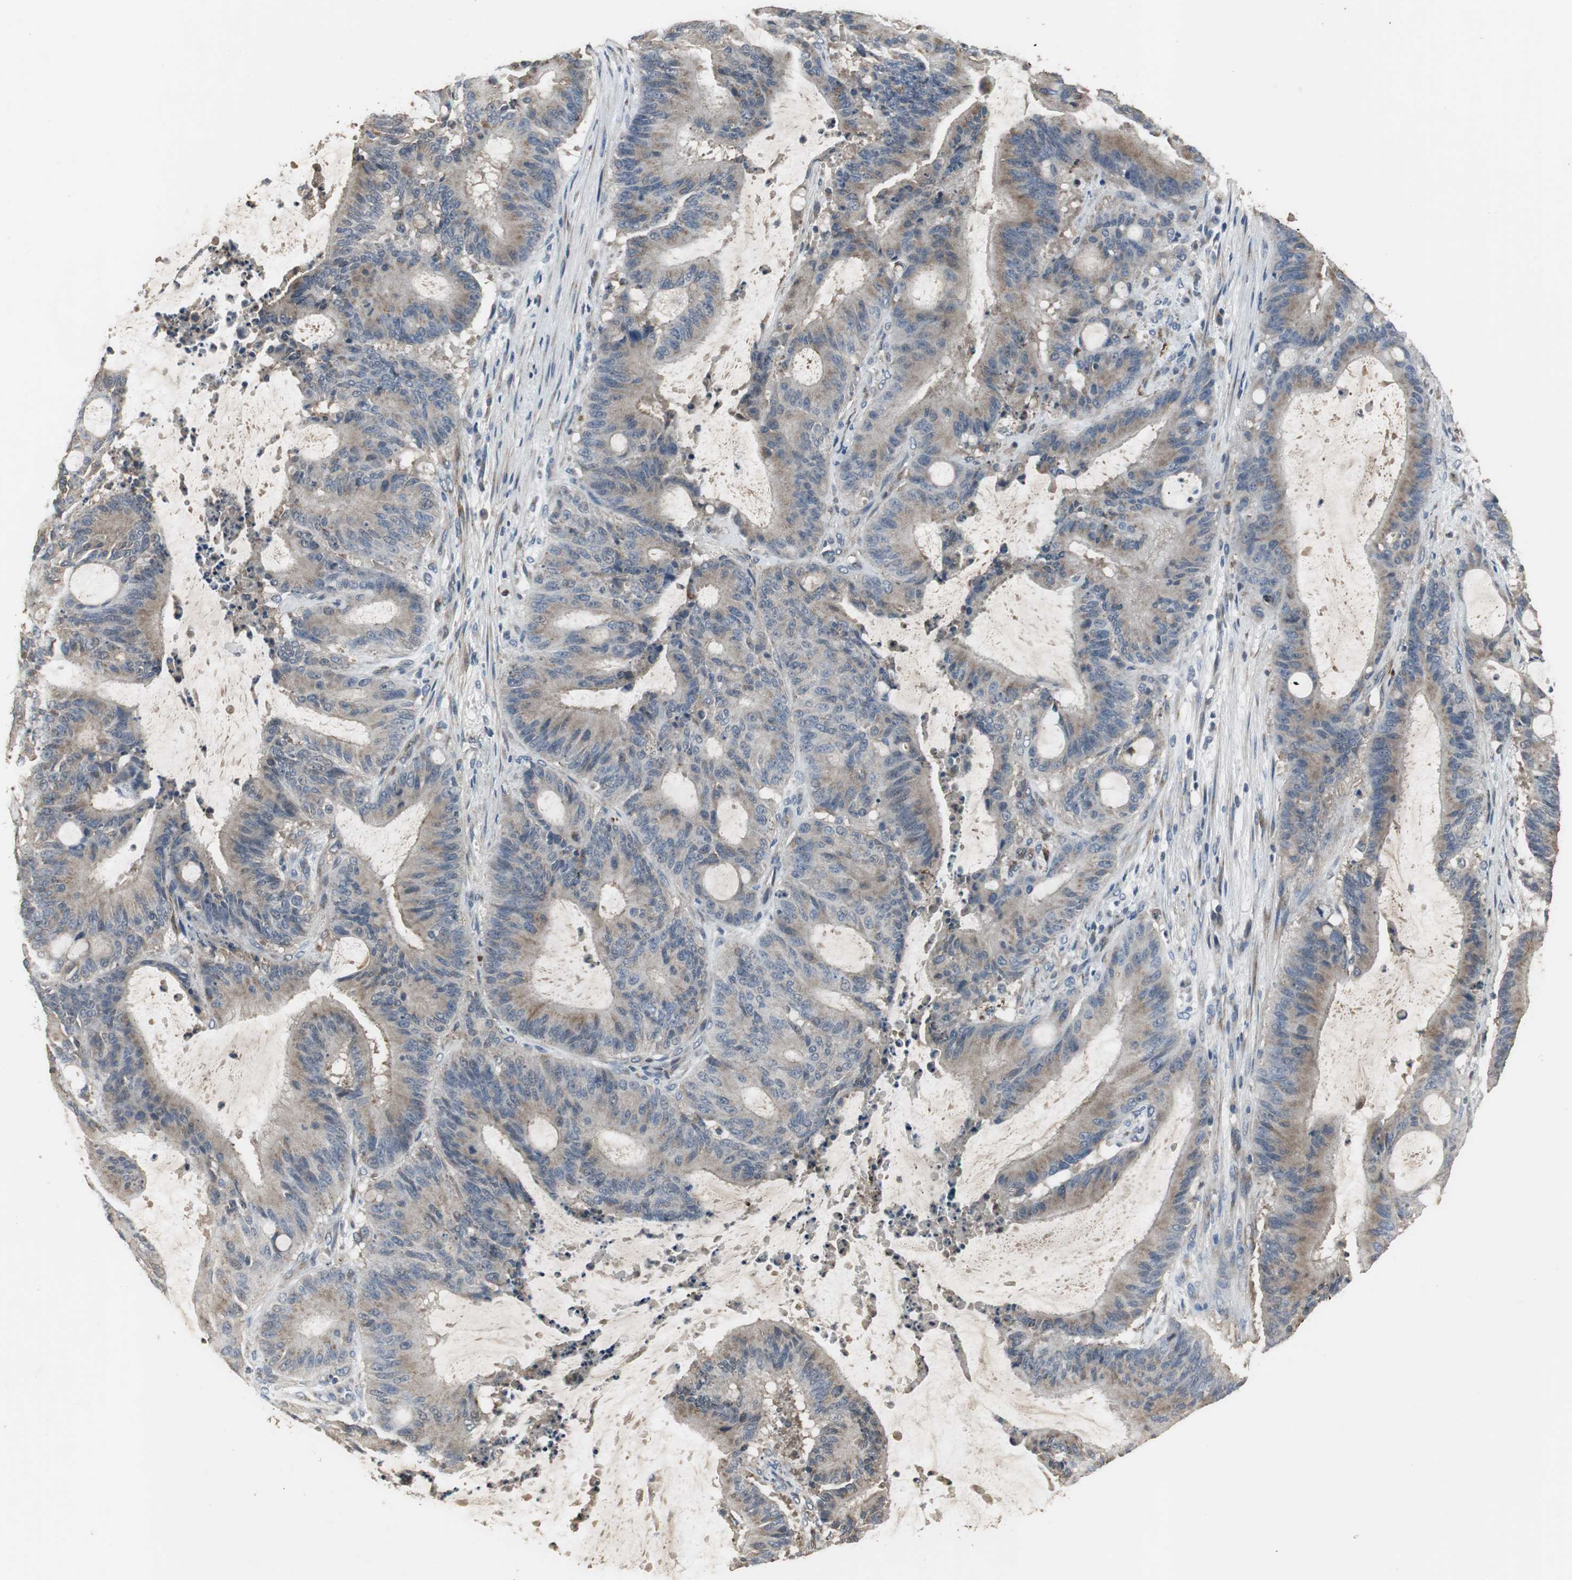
{"staining": {"intensity": "moderate", "quantity": "25%-75%", "location": "cytoplasmic/membranous"}, "tissue": "liver cancer", "cell_type": "Tumor cells", "image_type": "cancer", "snomed": [{"axis": "morphology", "description": "Cholangiocarcinoma"}, {"axis": "topography", "description": "Liver"}], "caption": "Immunohistochemical staining of human cholangiocarcinoma (liver) reveals medium levels of moderate cytoplasmic/membranous positivity in about 25%-75% of tumor cells.", "gene": "JTB", "patient": {"sex": "female", "age": 73}}